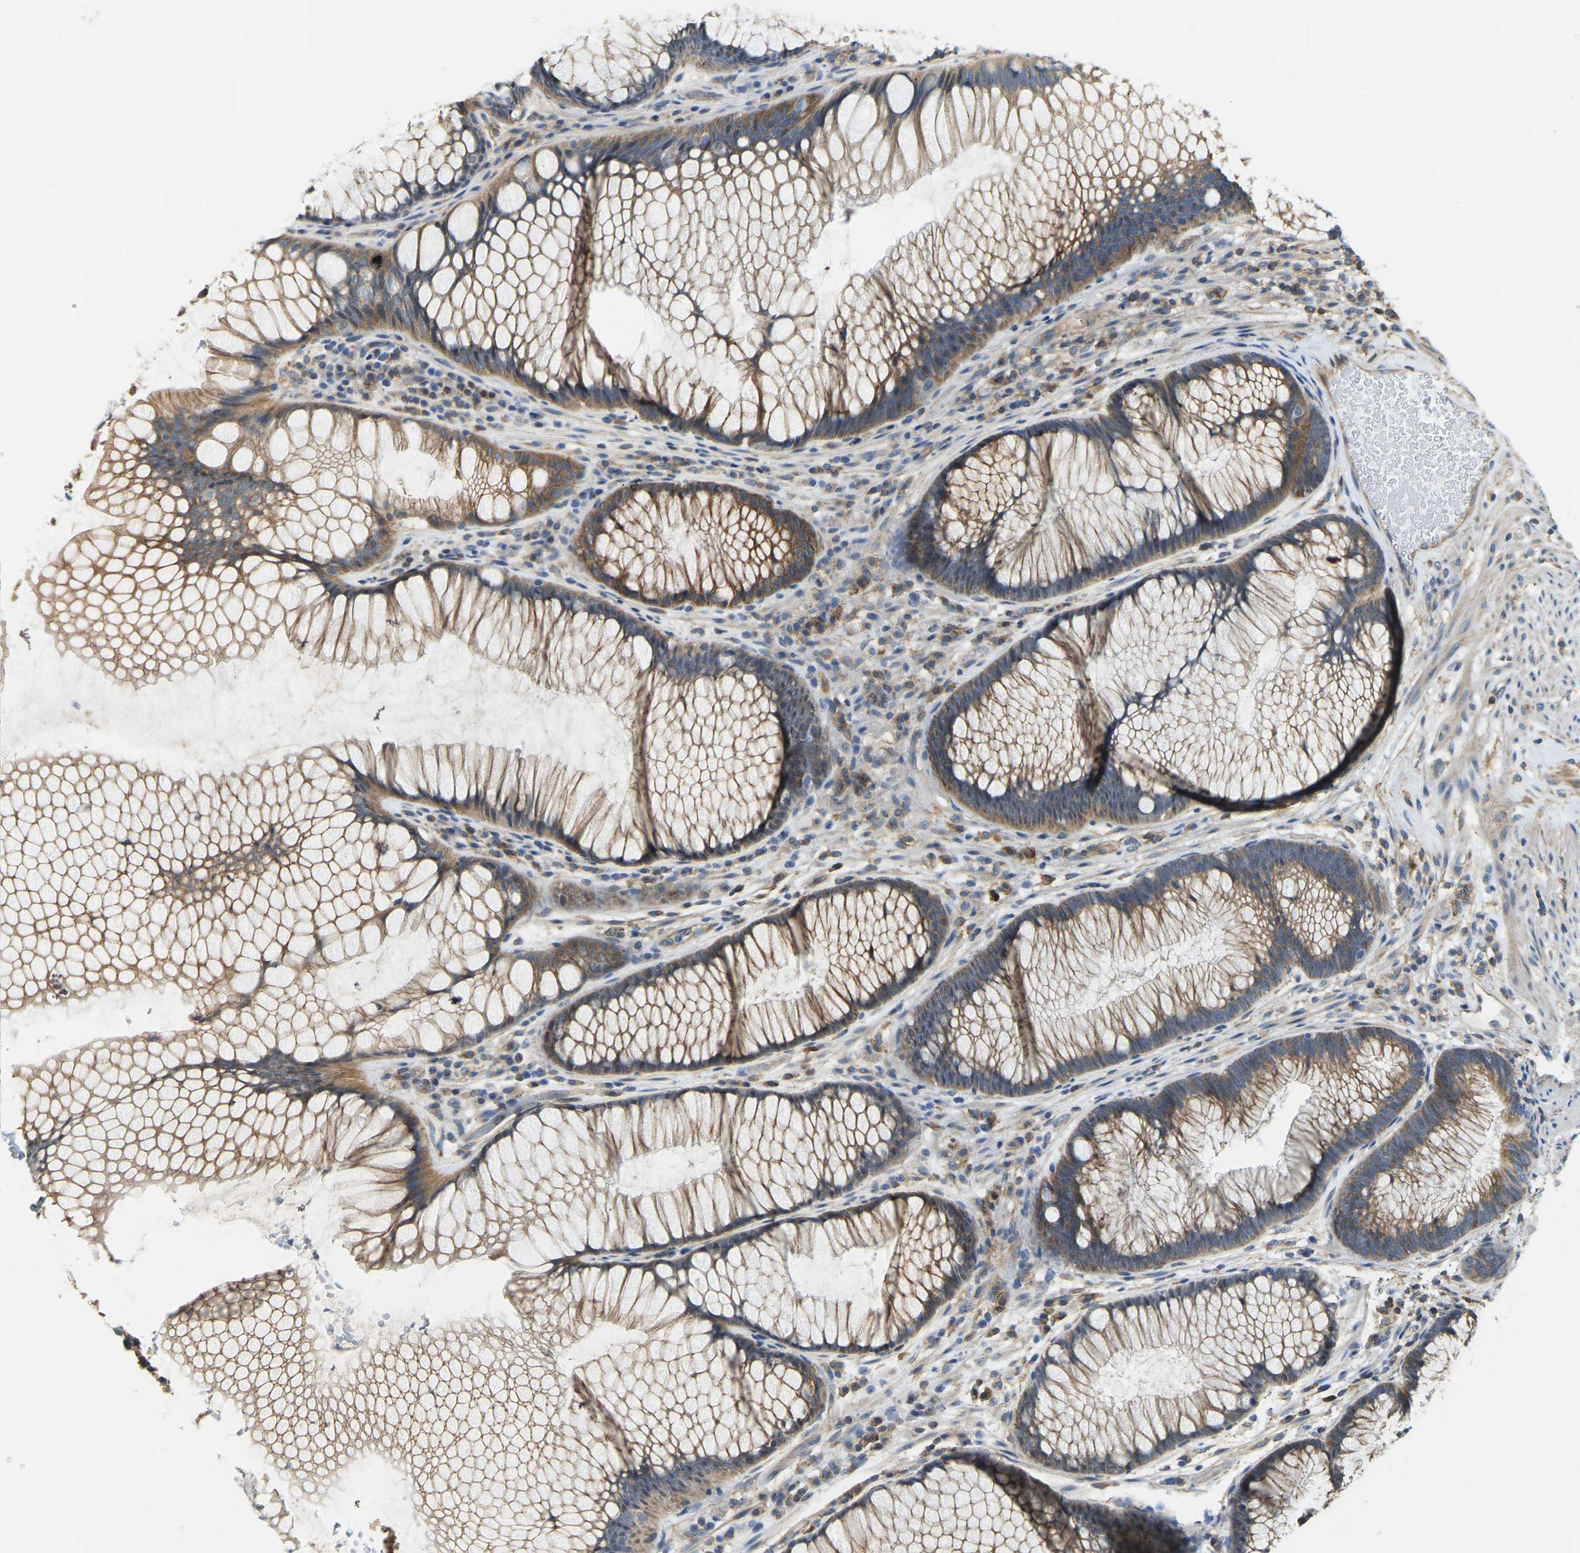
{"staining": {"intensity": "moderate", "quantity": ">75%", "location": "cytoplasmic/membranous"}, "tissue": "rectum", "cell_type": "Glandular cells", "image_type": "normal", "snomed": [{"axis": "morphology", "description": "Normal tissue, NOS"}, {"axis": "topography", "description": "Rectum"}], "caption": "Immunohistochemical staining of benign rectum demonstrates medium levels of moderate cytoplasmic/membranous staining in about >75% of glandular cells.", "gene": "AHNAK", "patient": {"sex": "male", "age": 51}}